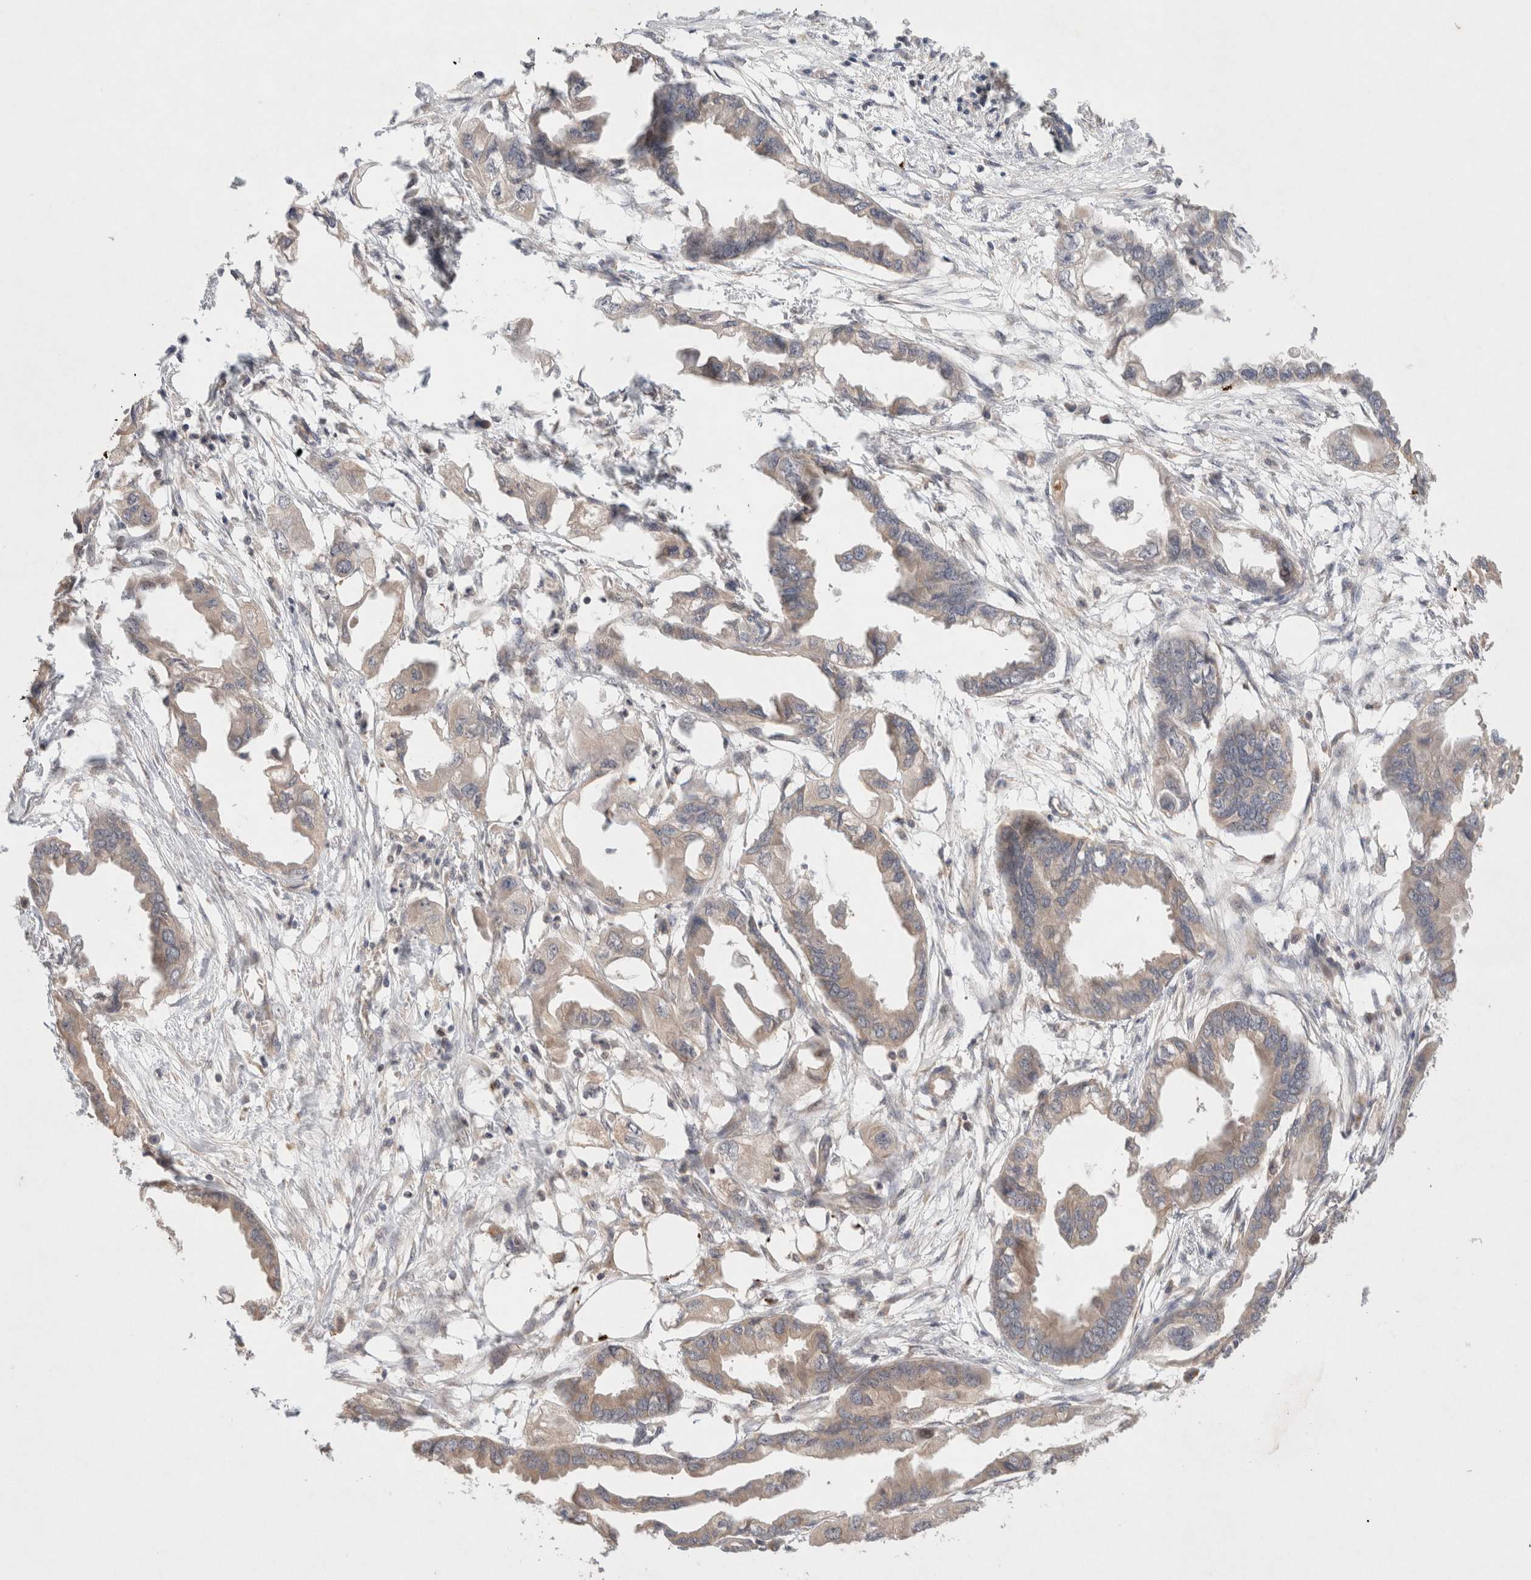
{"staining": {"intensity": "weak", "quantity": ">75%", "location": "cytoplasmic/membranous"}, "tissue": "endometrial cancer", "cell_type": "Tumor cells", "image_type": "cancer", "snomed": [{"axis": "morphology", "description": "Adenocarcinoma, NOS"}, {"axis": "morphology", "description": "Adenocarcinoma, metastatic, NOS"}, {"axis": "topography", "description": "Adipose tissue"}, {"axis": "topography", "description": "Endometrium"}], "caption": "Immunohistochemistry (IHC) histopathology image of neoplastic tissue: endometrial cancer (adenocarcinoma) stained using immunohistochemistry shows low levels of weak protein expression localized specifically in the cytoplasmic/membranous of tumor cells, appearing as a cytoplasmic/membranous brown color.", "gene": "KLHL20", "patient": {"sex": "female", "age": 67}}